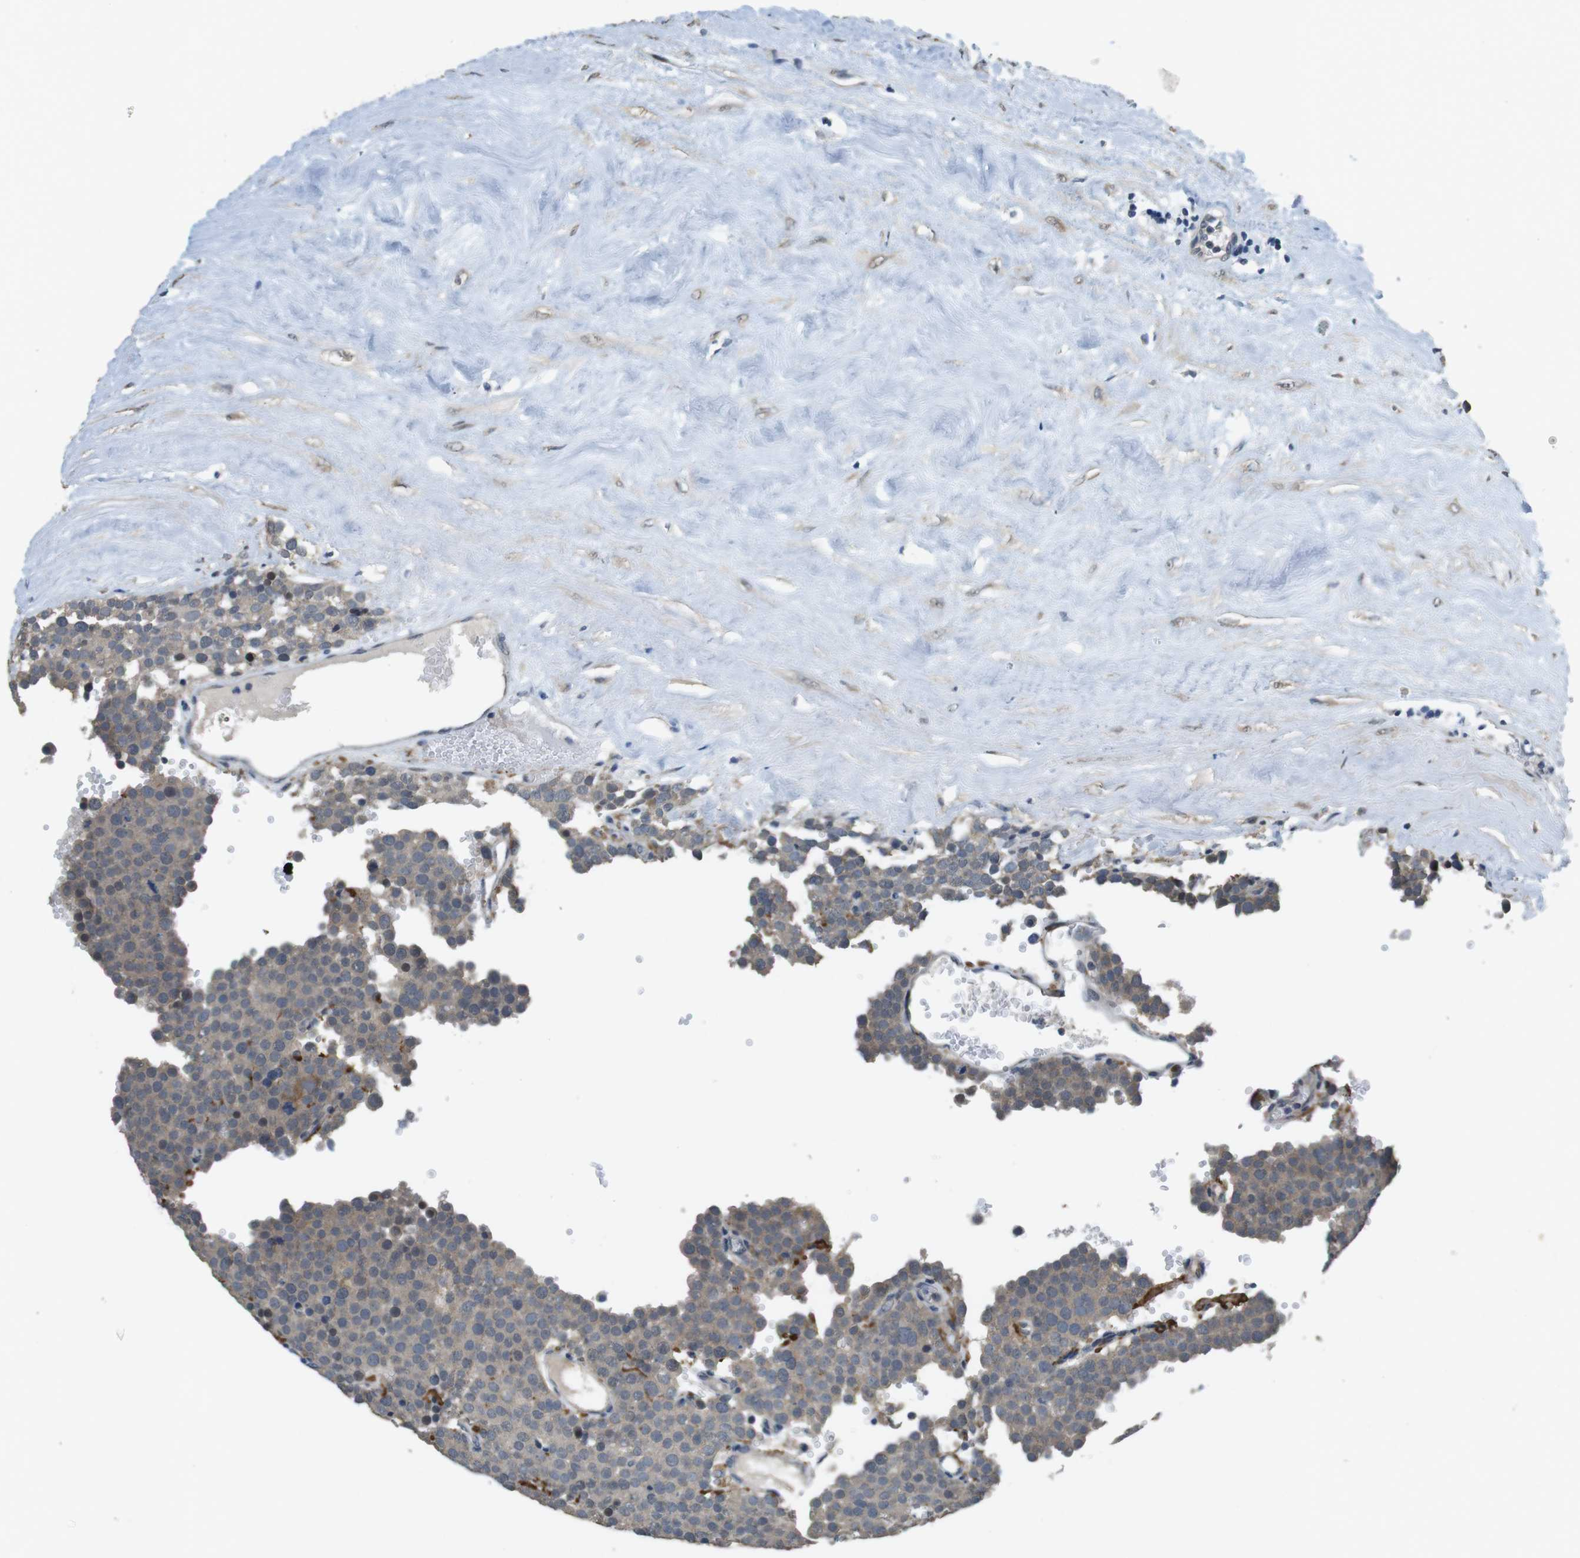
{"staining": {"intensity": "negative", "quantity": "none", "location": "none"}, "tissue": "testis cancer", "cell_type": "Tumor cells", "image_type": "cancer", "snomed": [{"axis": "morphology", "description": "Normal tissue, NOS"}, {"axis": "morphology", "description": "Seminoma, NOS"}, {"axis": "topography", "description": "Testis"}], "caption": "High magnification brightfield microscopy of seminoma (testis) stained with DAB (brown) and counterstained with hematoxylin (blue): tumor cells show no significant positivity.", "gene": "CLDN7", "patient": {"sex": "male", "age": 71}}